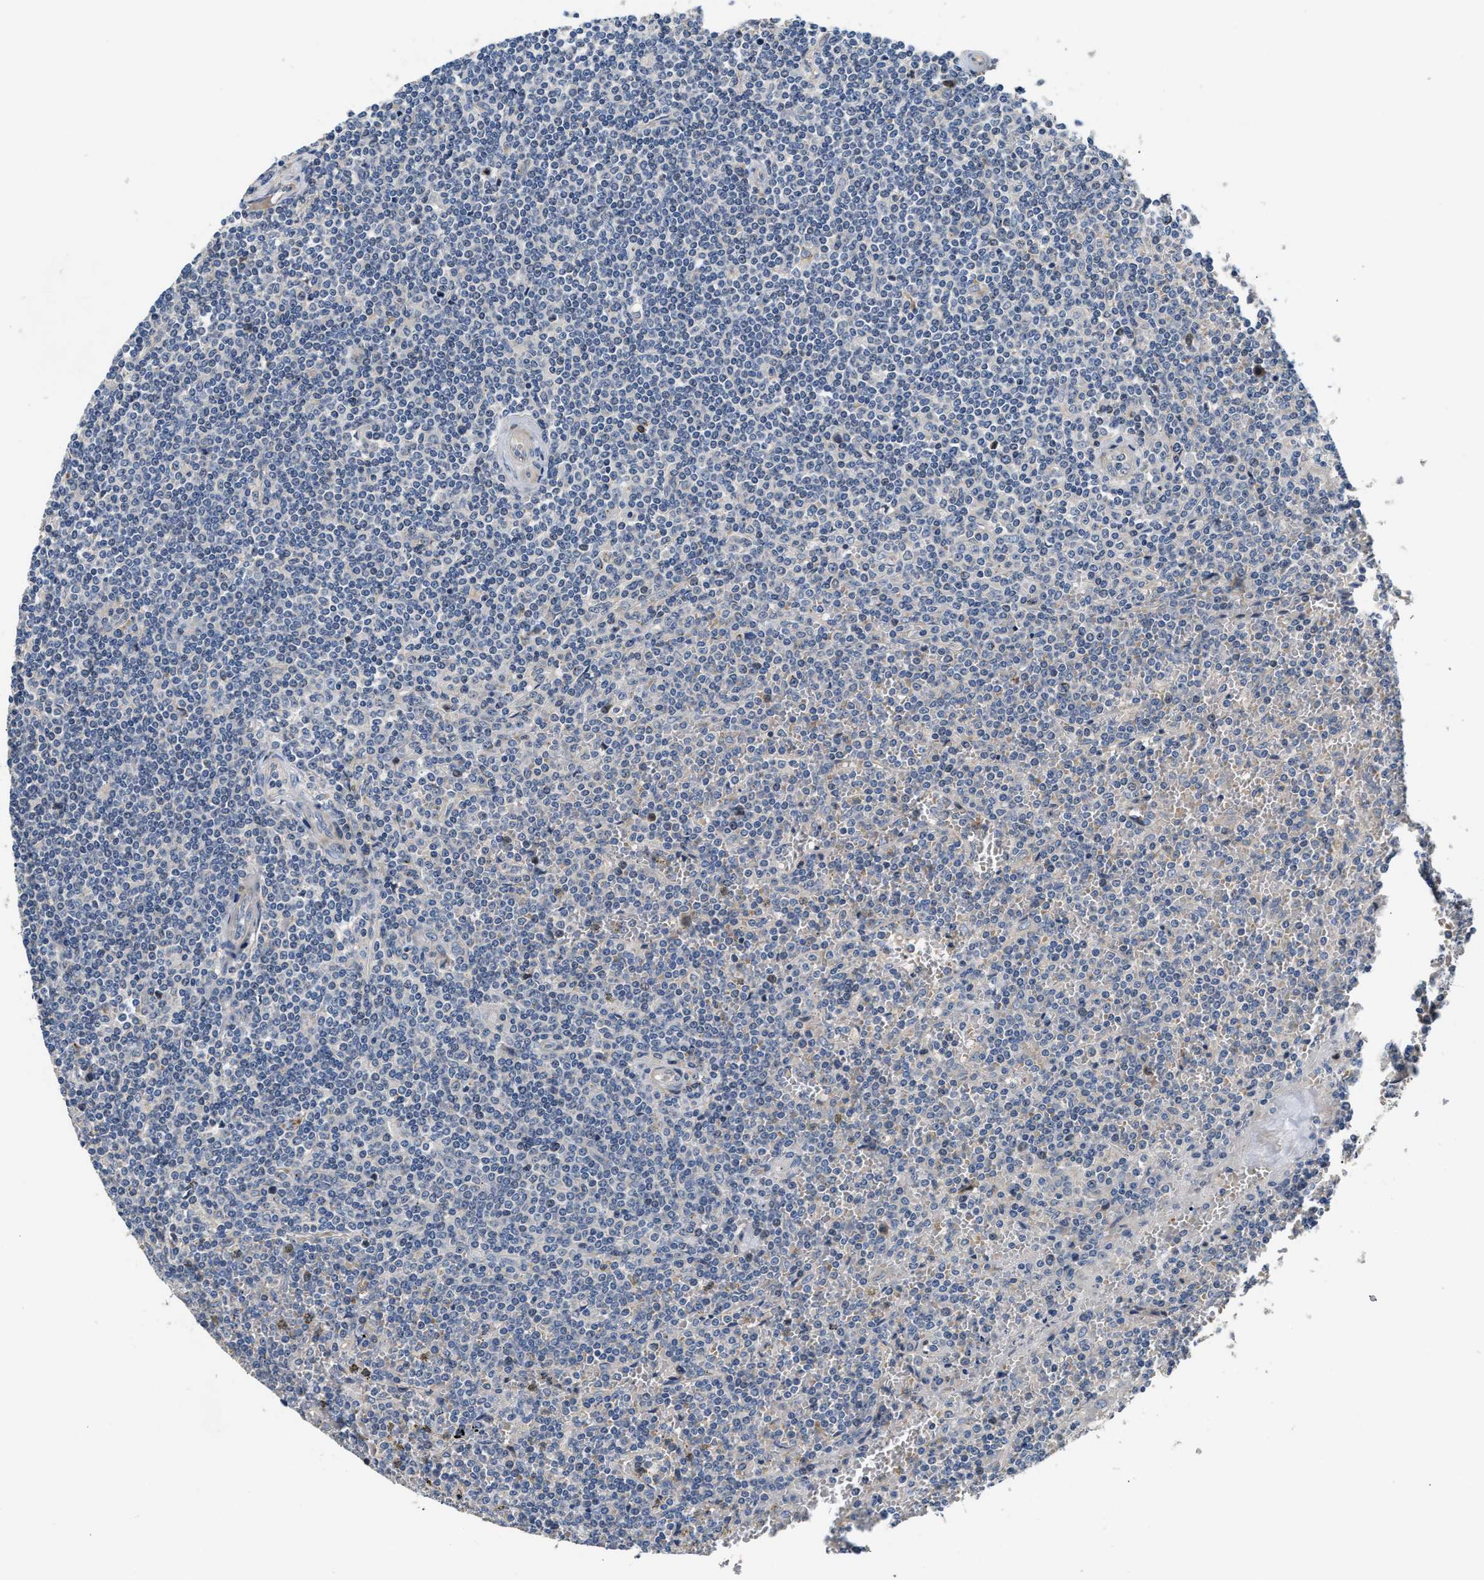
{"staining": {"intensity": "negative", "quantity": "none", "location": "none"}, "tissue": "lymphoma", "cell_type": "Tumor cells", "image_type": "cancer", "snomed": [{"axis": "morphology", "description": "Malignant lymphoma, non-Hodgkin's type, Low grade"}, {"axis": "topography", "description": "Spleen"}], "caption": "This is an immunohistochemistry micrograph of human lymphoma. There is no expression in tumor cells.", "gene": "IL17RC", "patient": {"sex": "female", "age": 19}}